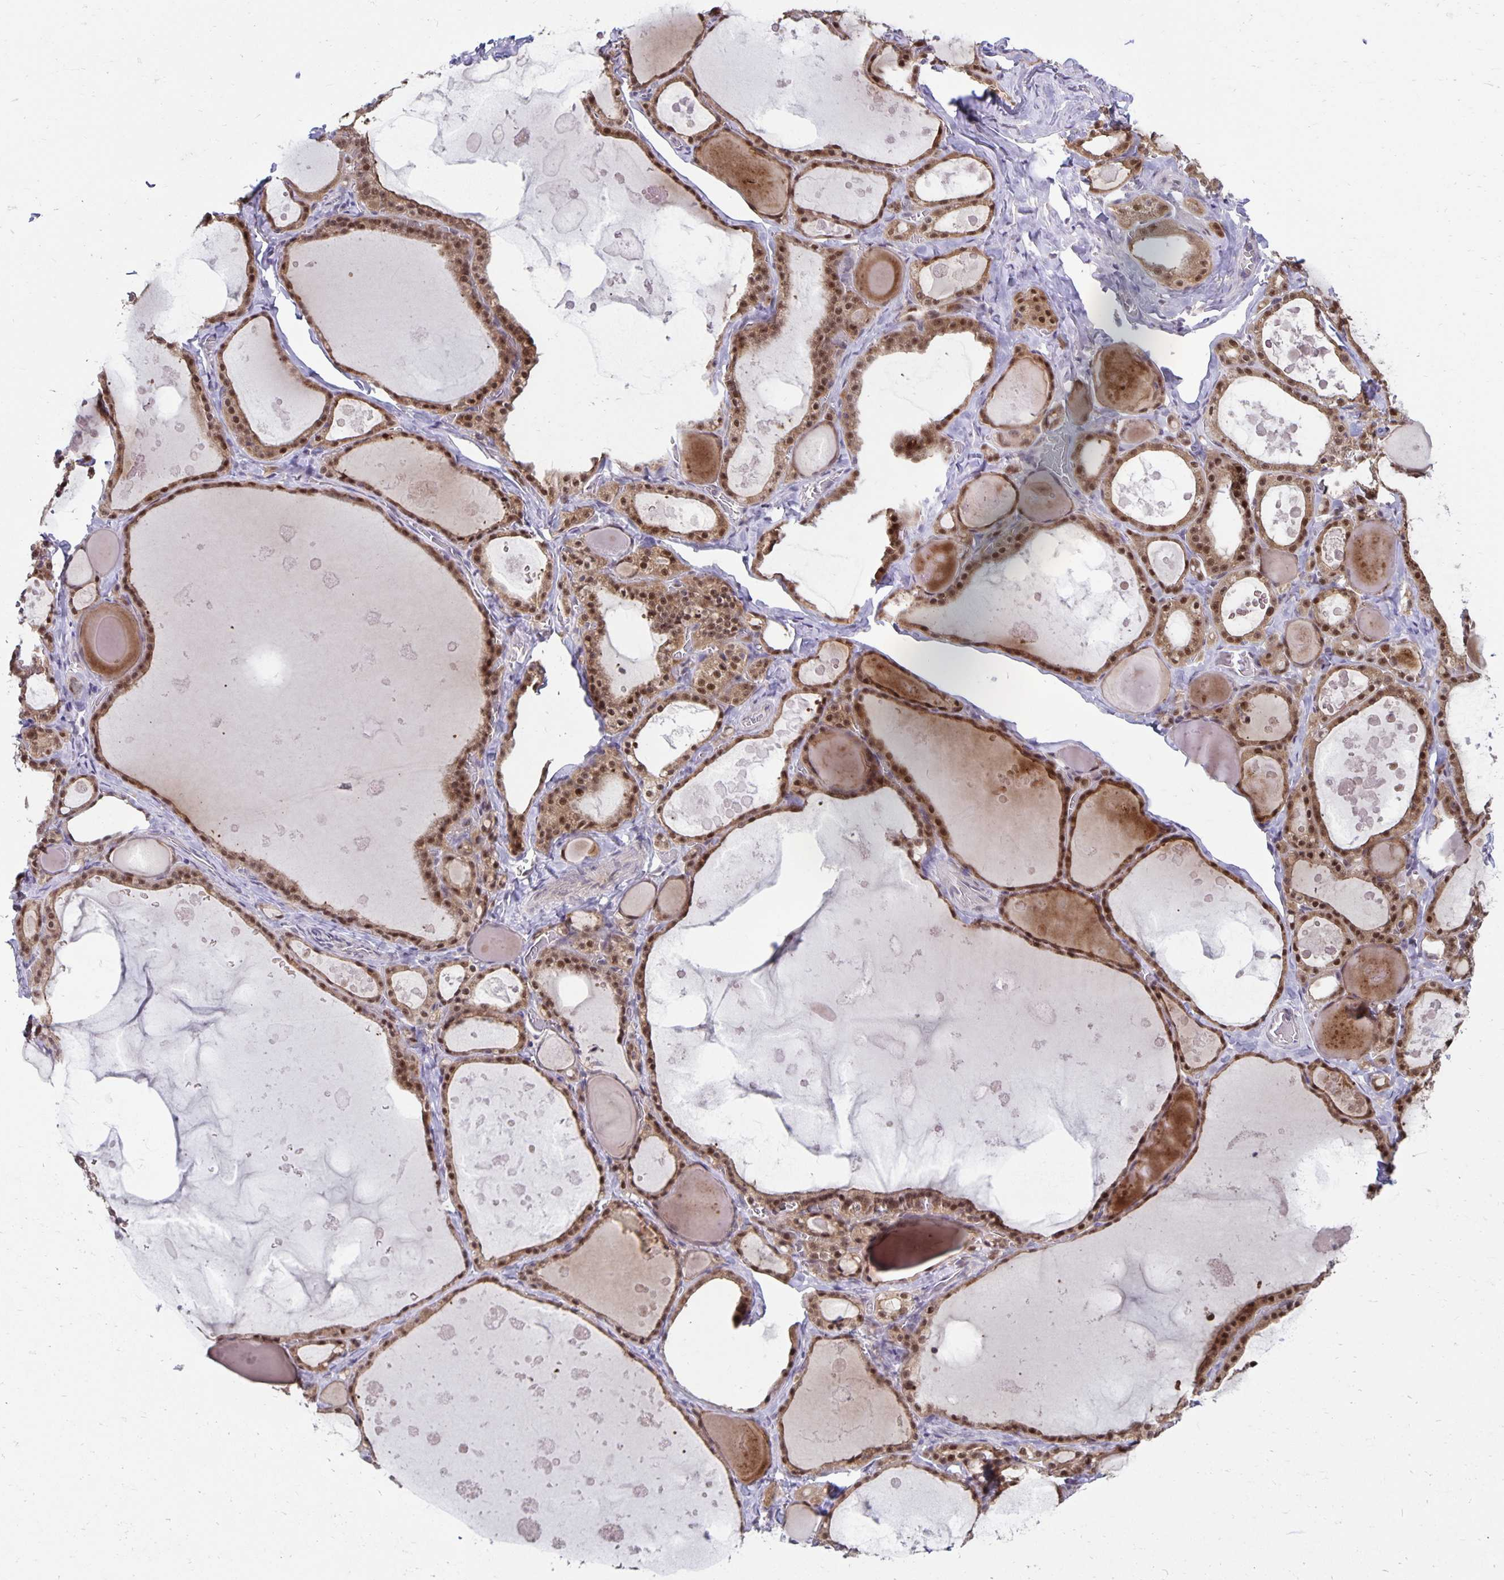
{"staining": {"intensity": "moderate", "quantity": ">75%", "location": "cytoplasmic/membranous,nuclear"}, "tissue": "thyroid gland", "cell_type": "Glandular cells", "image_type": "normal", "snomed": [{"axis": "morphology", "description": "Normal tissue, NOS"}, {"axis": "topography", "description": "Thyroid gland"}], "caption": "Thyroid gland stained with DAB (3,3'-diaminobenzidine) IHC exhibits medium levels of moderate cytoplasmic/membranous,nuclear positivity in about >75% of glandular cells.", "gene": "EXOC6B", "patient": {"sex": "male", "age": 56}}